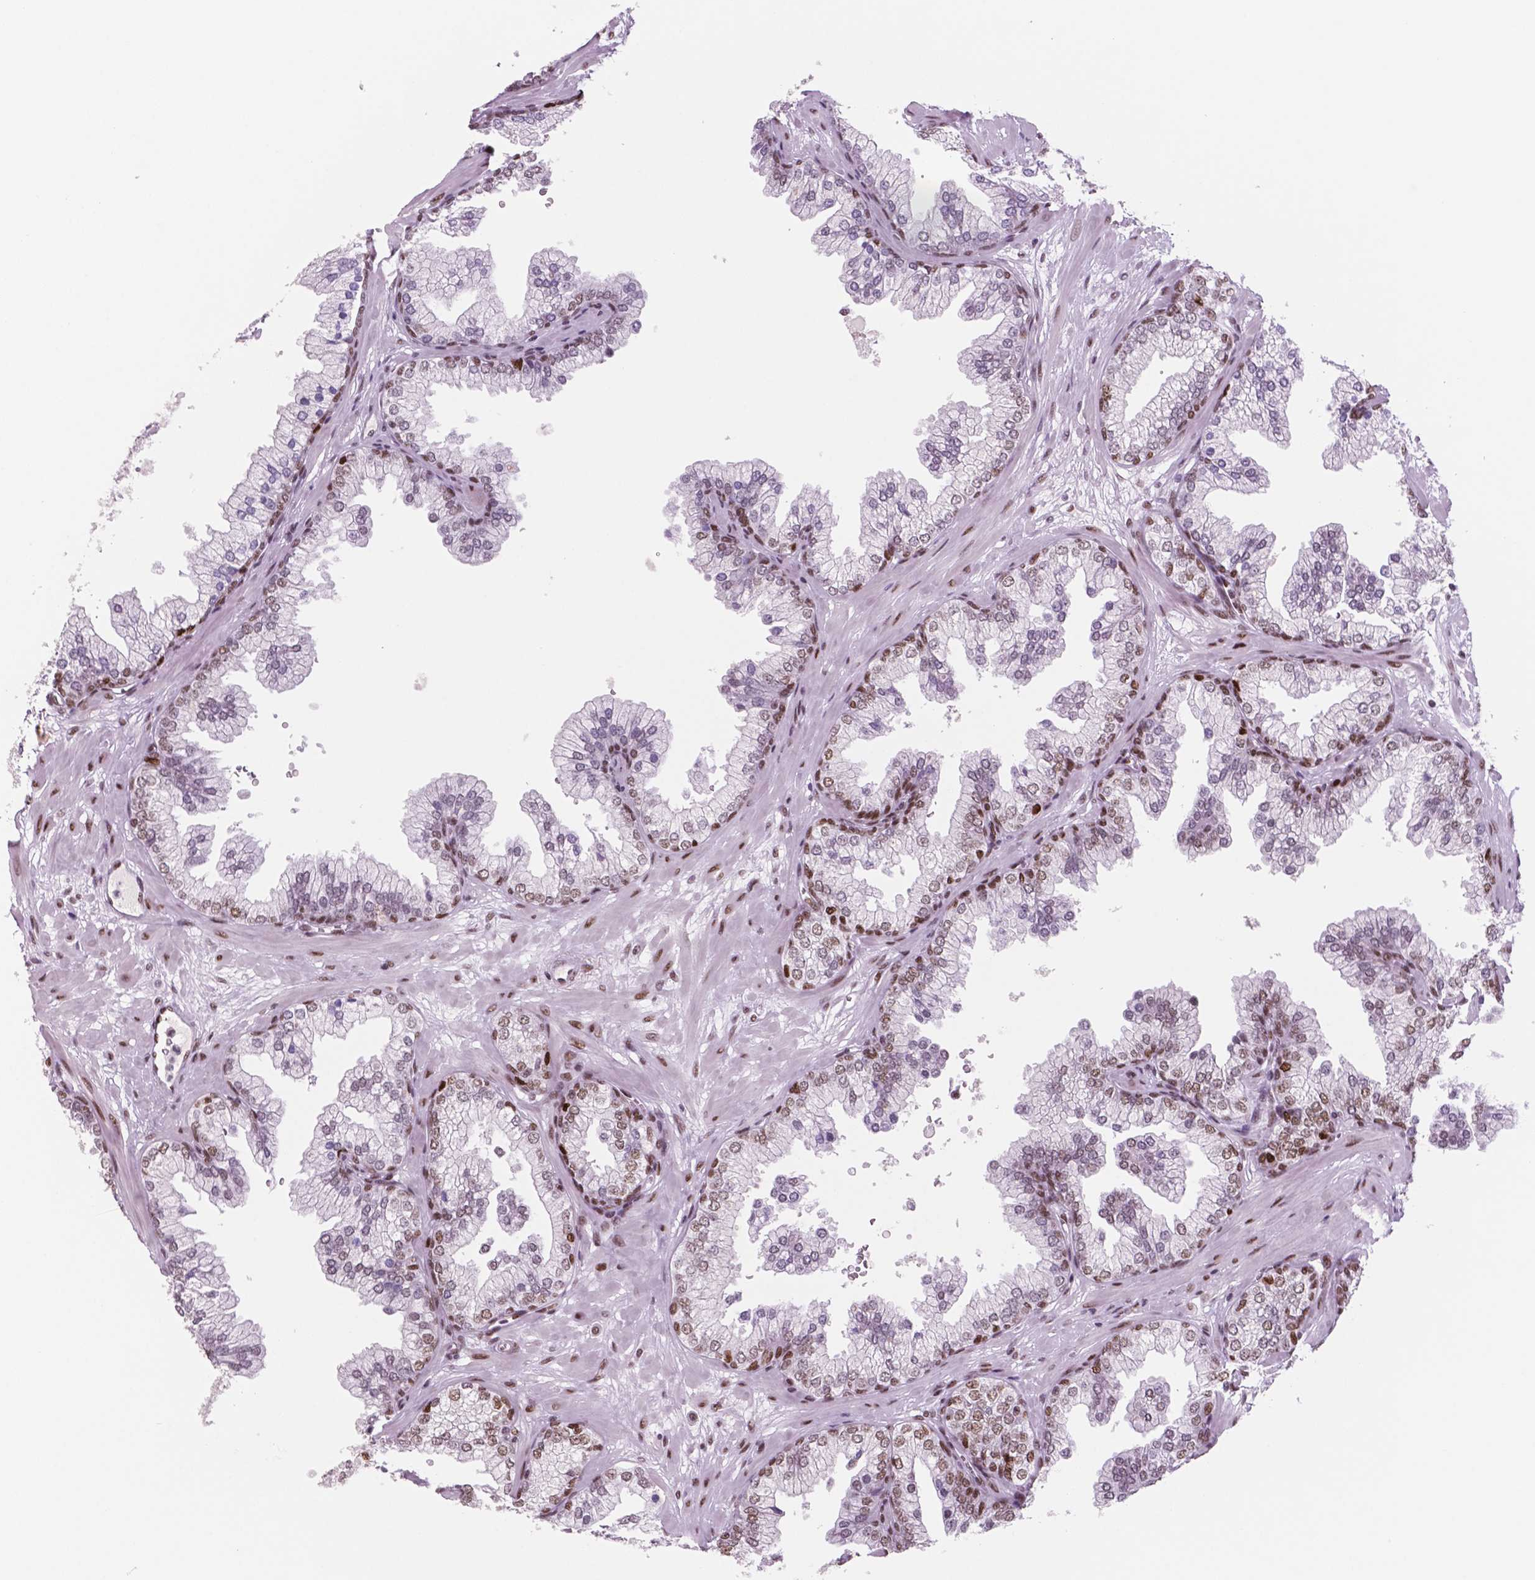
{"staining": {"intensity": "strong", "quantity": "25%-75%", "location": "nuclear"}, "tissue": "prostate", "cell_type": "Glandular cells", "image_type": "normal", "snomed": [{"axis": "morphology", "description": "Normal tissue, NOS"}, {"axis": "topography", "description": "Prostate"}, {"axis": "topography", "description": "Peripheral nerve tissue"}], "caption": "Glandular cells reveal high levels of strong nuclear positivity in about 25%-75% of cells in benign prostate. The protein is shown in brown color, while the nuclei are stained blue.", "gene": "MSH6", "patient": {"sex": "male", "age": 61}}